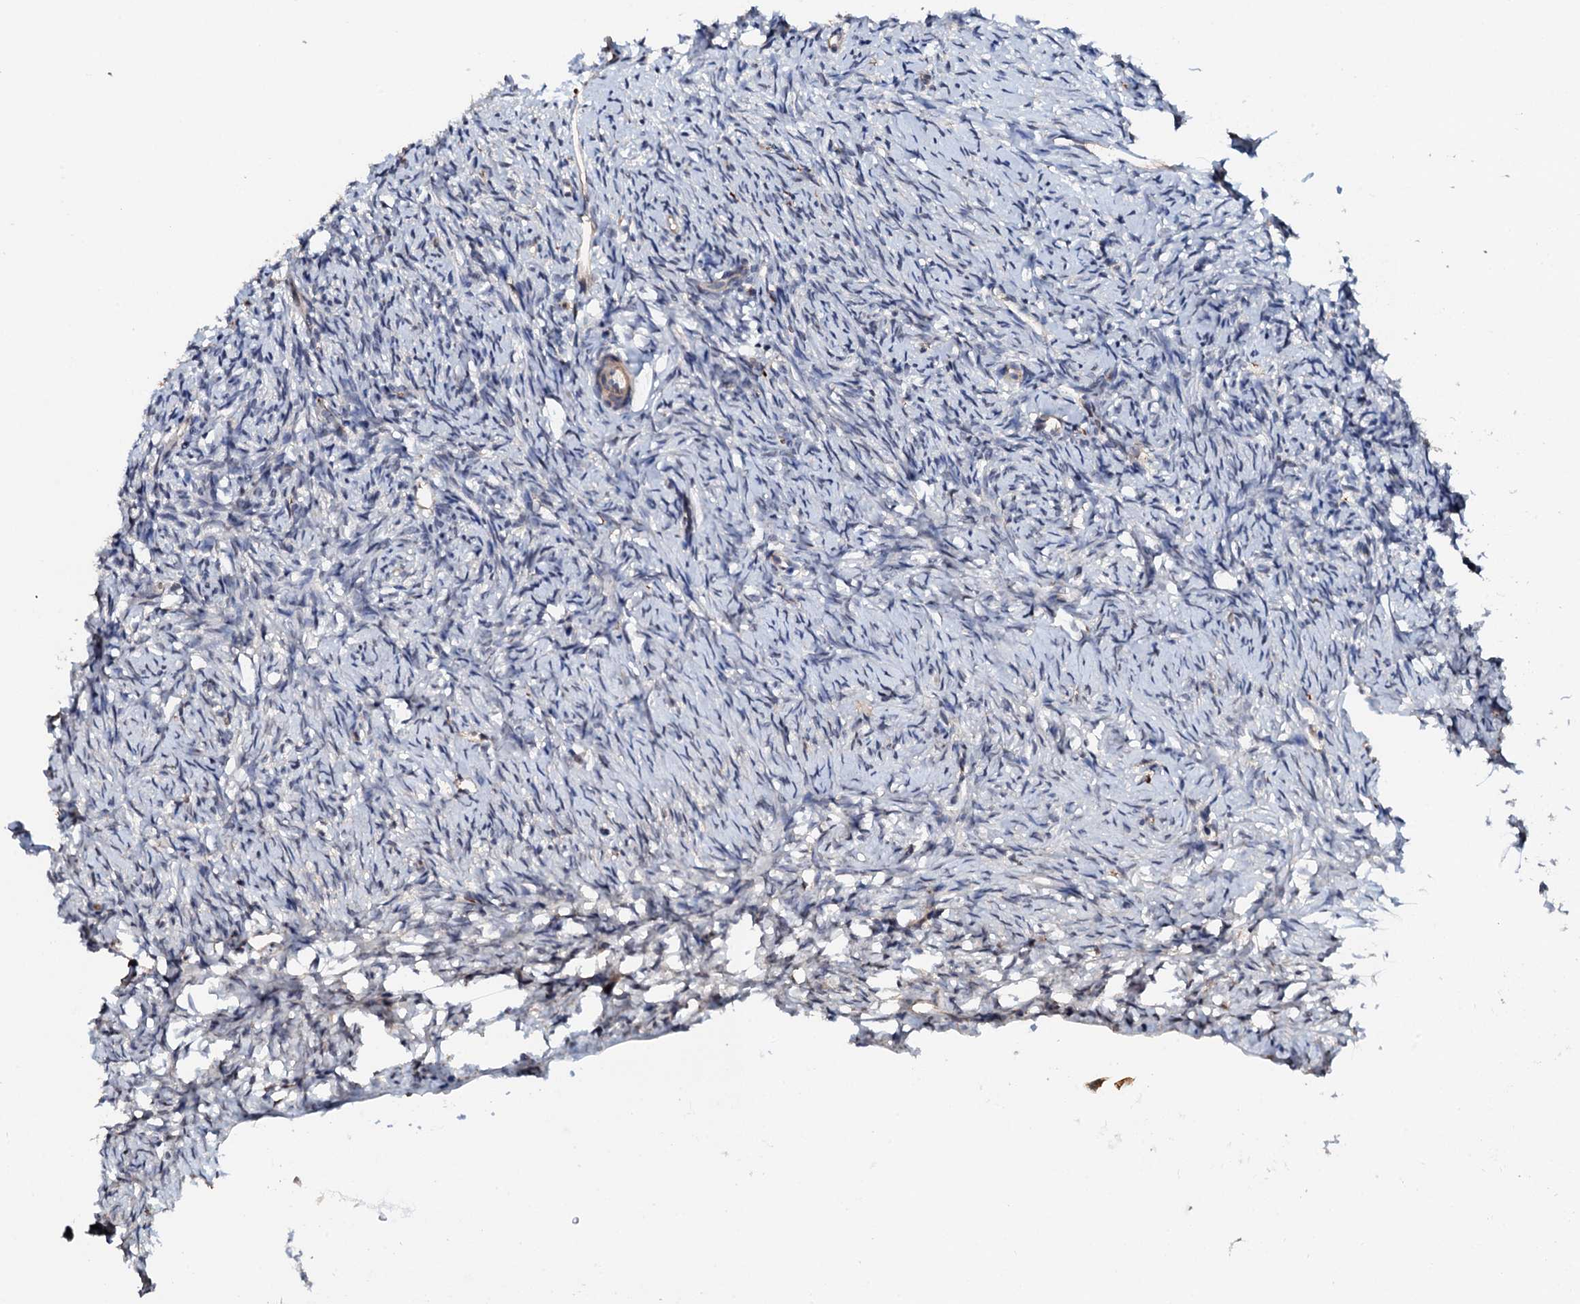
{"staining": {"intensity": "negative", "quantity": "none", "location": "none"}, "tissue": "ovary", "cell_type": "Ovarian stroma cells", "image_type": "normal", "snomed": [{"axis": "morphology", "description": "Normal tissue, NOS"}, {"axis": "topography", "description": "Ovary"}], "caption": "Benign ovary was stained to show a protein in brown. There is no significant expression in ovarian stroma cells. The staining is performed using DAB (3,3'-diaminobenzidine) brown chromogen with nuclei counter-stained in using hematoxylin.", "gene": "VAMP8", "patient": {"sex": "female", "age": 51}}